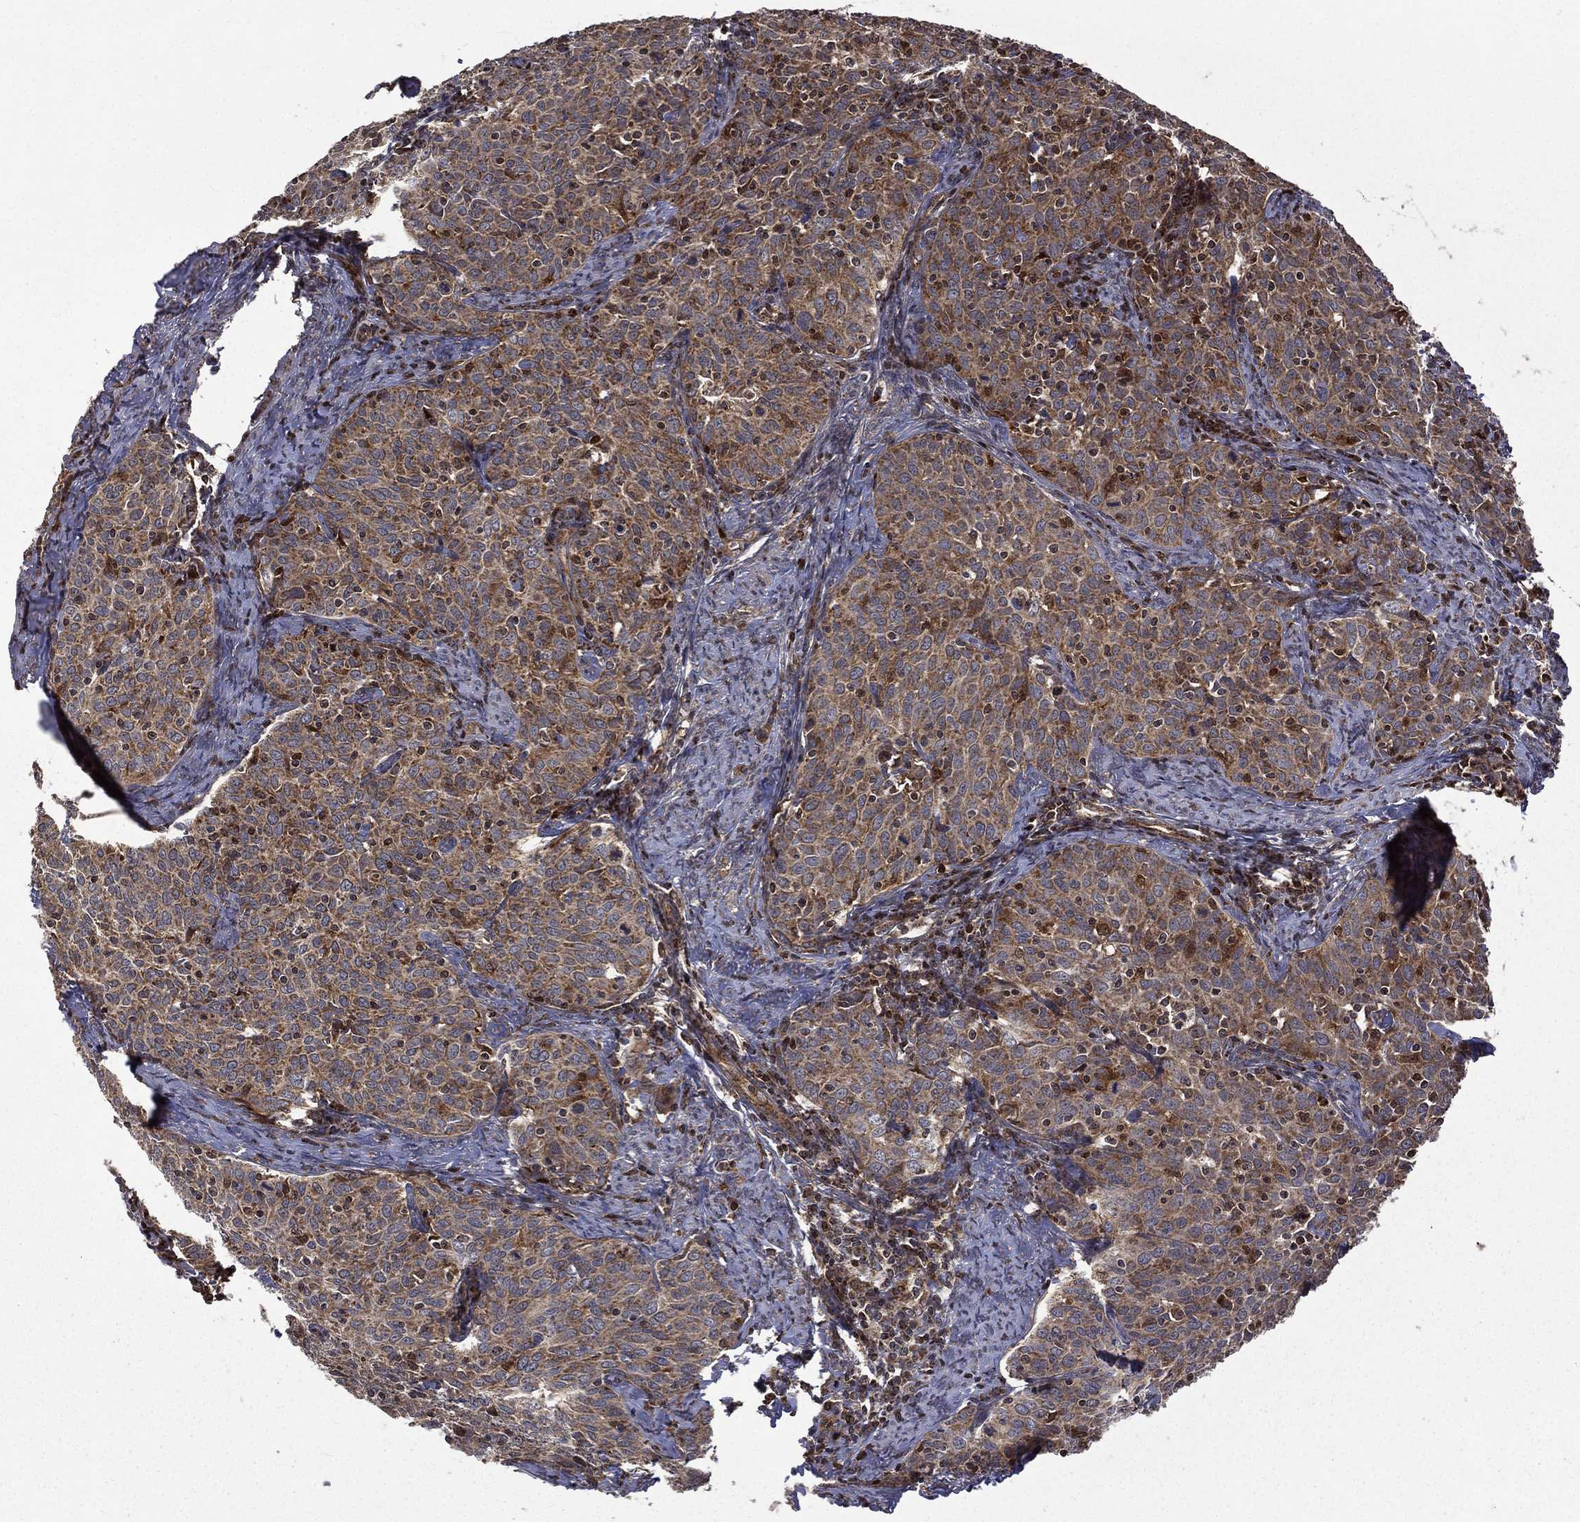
{"staining": {"intensity": "moderate", "quantity": ">75%", "location": "cytoplasmic/membranous"}, "tissue": "cervical cancer", "cell_type": "Tumor cells", "image_type": "cancer", "snomed": [{"axis": "morphology", "description": "Squamous cell carcinoma, NOS"}, {"axis": "topography", "description": "Cervix"}], "caption": "Cervical cancer (squamous cell carcinoma) tissue exhibits moderate cytoplasmic/membranous expression in approximately >75% of tumor cells, visualized by immunohistochemistry.", "gene": "GIMAP6", "patient": {"sex": "female", "age": 62}}